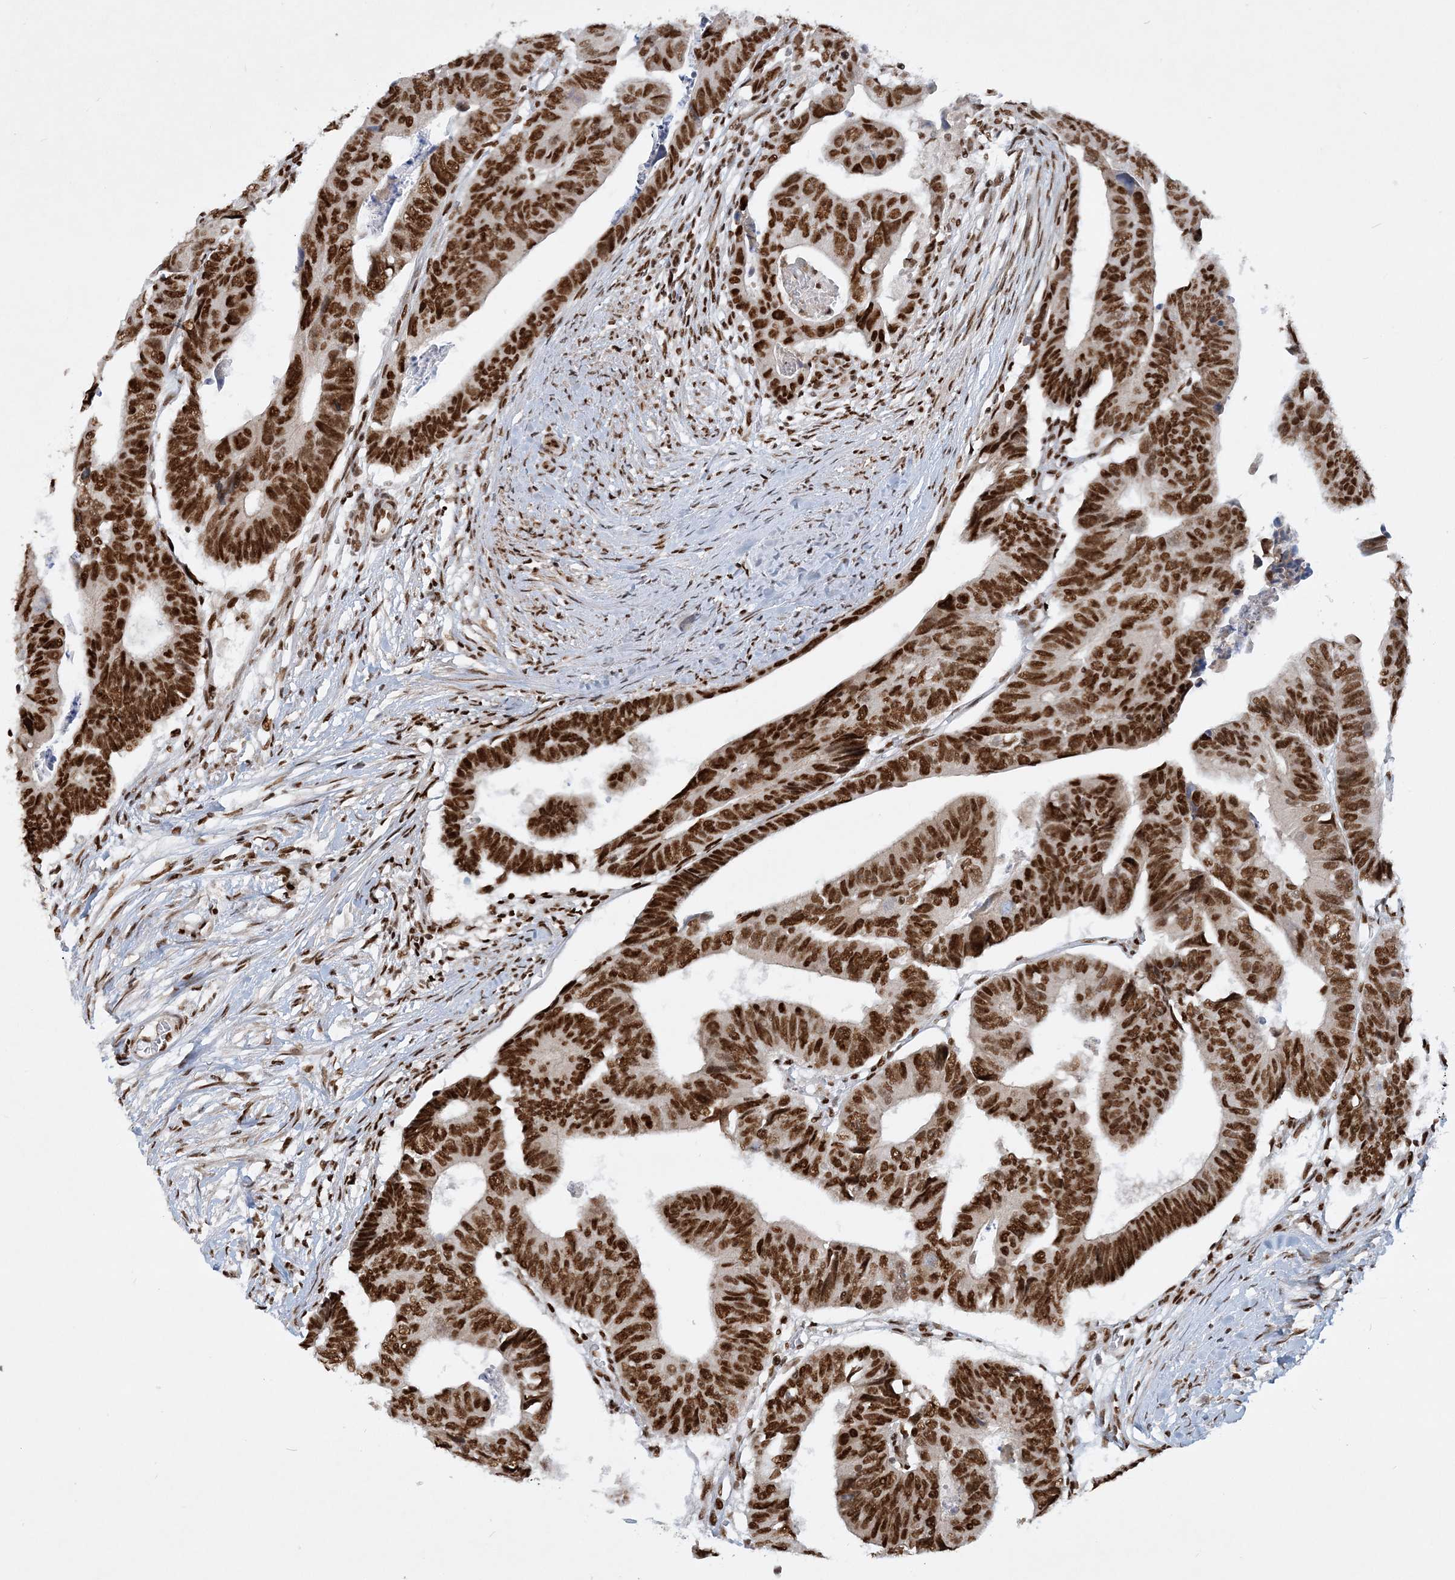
{"staining": {"intensity": "strong", "quantity": ">75%", "location": "nuclear"}, "tissue": "colorectal cancer", "cell_type": "Tumor cells", "image_type": "cancer", "snomed": [{"axis": "morphology", "description": "Adenocarcinoma, NOS"}, {"axis": "topography", "description": "Rectum"}], "caption": "A brown stain shows strong nuclear positivity of a protein in adenocarcinoma (colorectal) tumor cells.", "gene": "DELE1", "patient": {"sex": "female", "age": 65}}